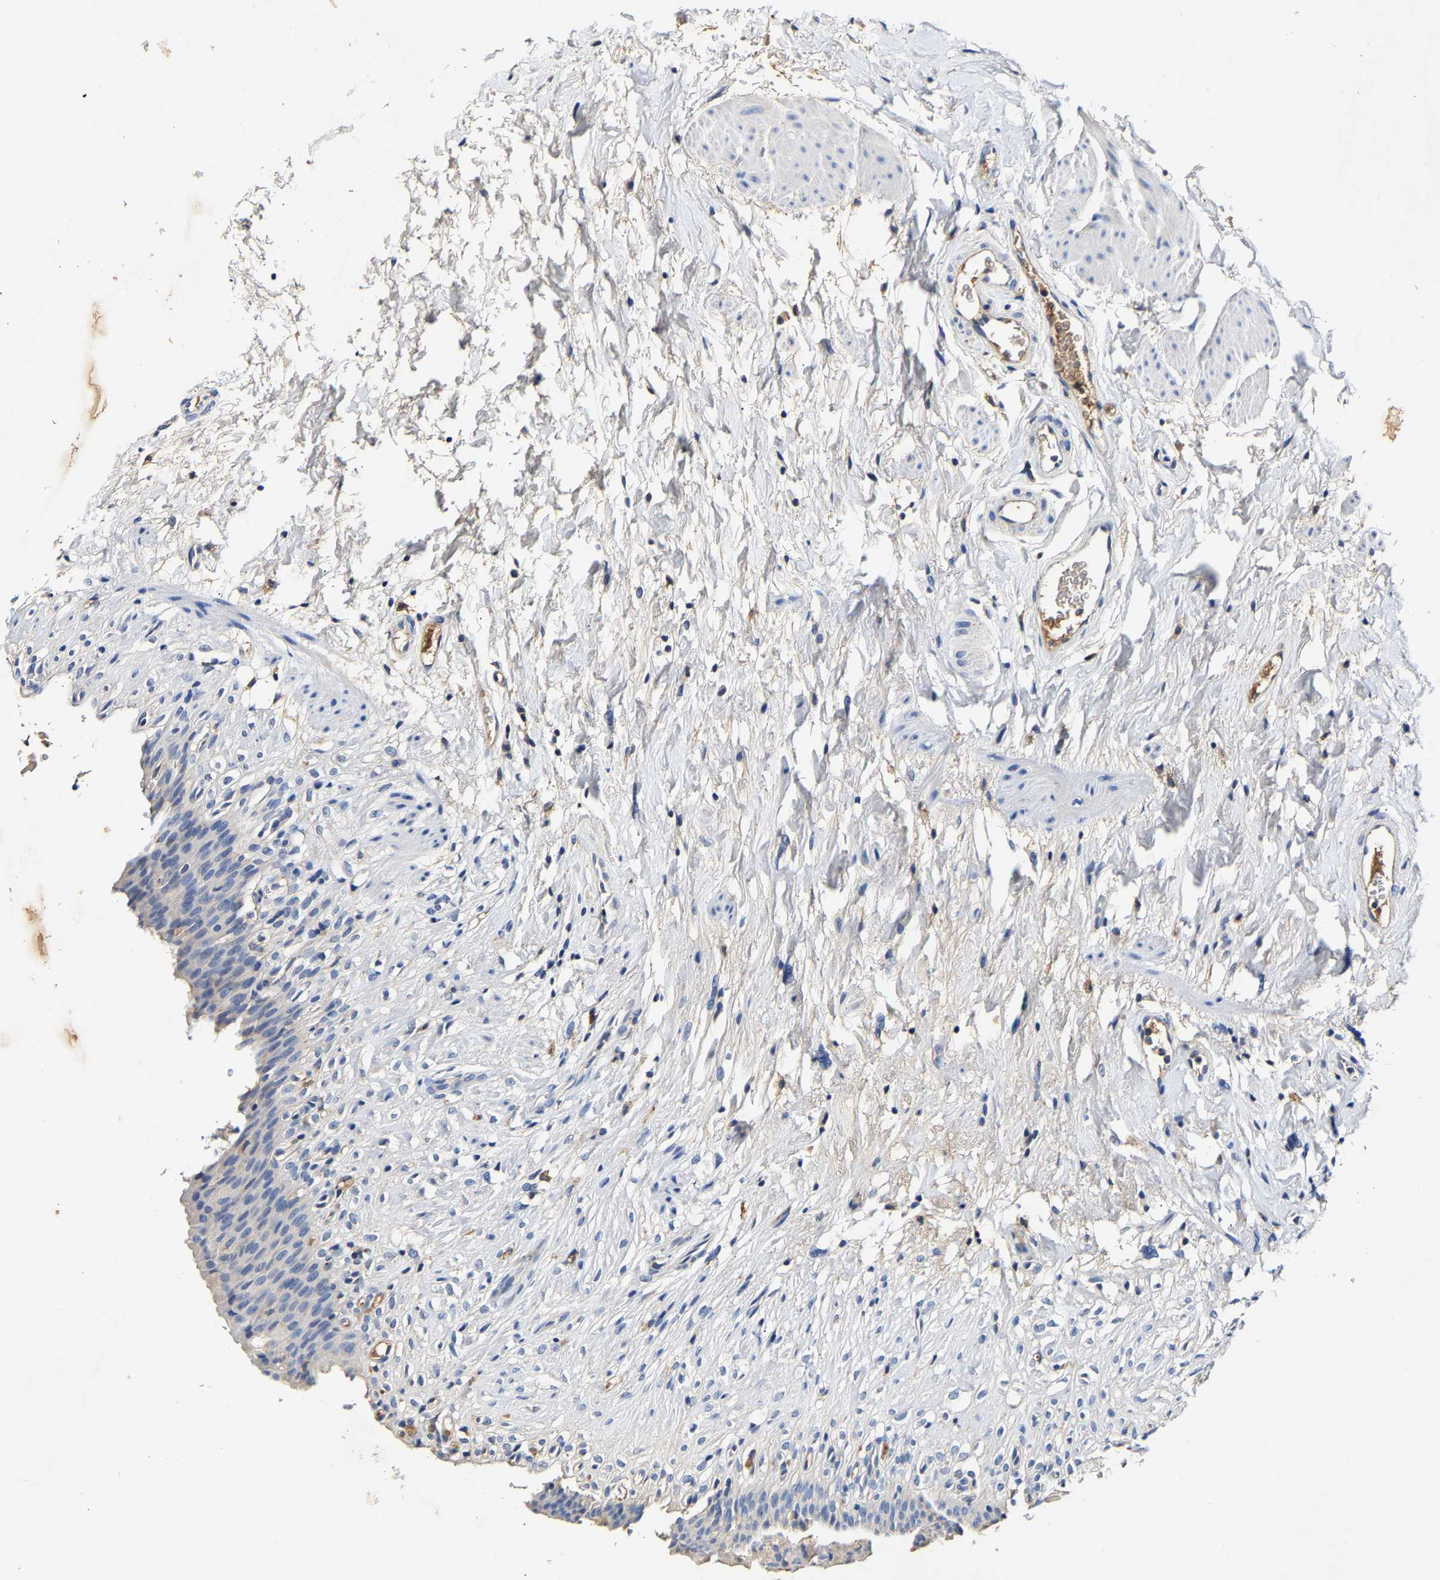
{"staining": {"intensity": "negative", "quantity": "none", "location": "none"}, "tissue": "urinary bladder", "cell_type": "Urothelial cells", "image_type": "normal", "snomed": [{"axis": "morphology", "description": "Normal tissue, NOS"}, {"axis": "topography", "description": "Urinary bladder"}], "caption": "This is an immunohistochemistry image of unremarkable urinary bladder. There is no expression in urothelial cells.", "gene": "SLCO2B1", "patient": {"sex": "female", "age": 79}}